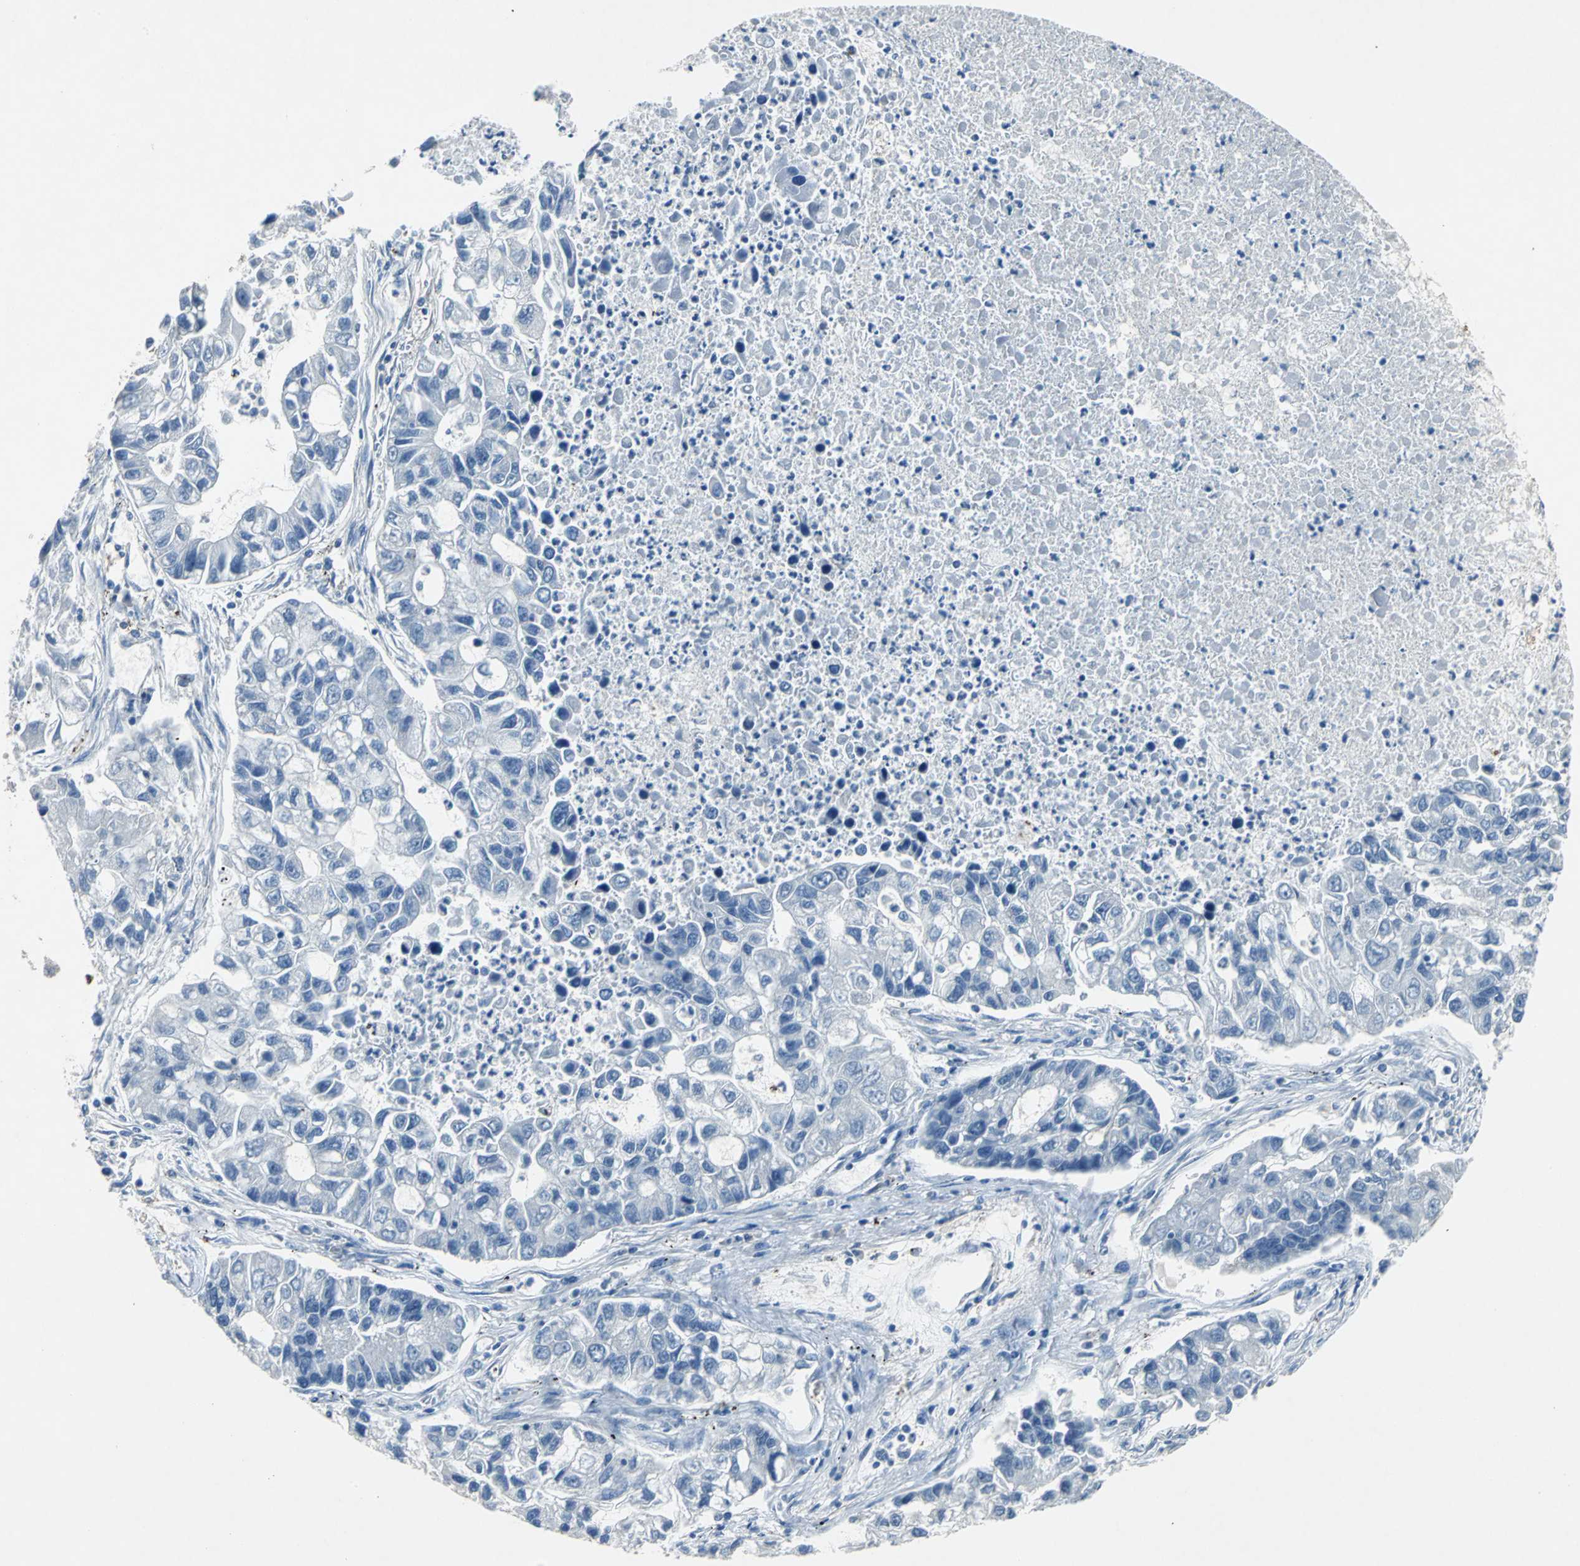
{"staining": {"intensity": "negative", "quantity": "none", "location": "none"}, "tissue": "lung cancer", "cell_type": "Tumor cells", "image_type": "cancer", "snomed": [{"axis": "morphology", "description": "Adenocarcinoma, NOS"}, {"axis": "topography", "description": "Lung"}], "caption": "Tumor cells show no significant protein positivity in lung adenocarcinoma.", "gene": "RPS13", "patient": {"sex": "female", "age": 51}}